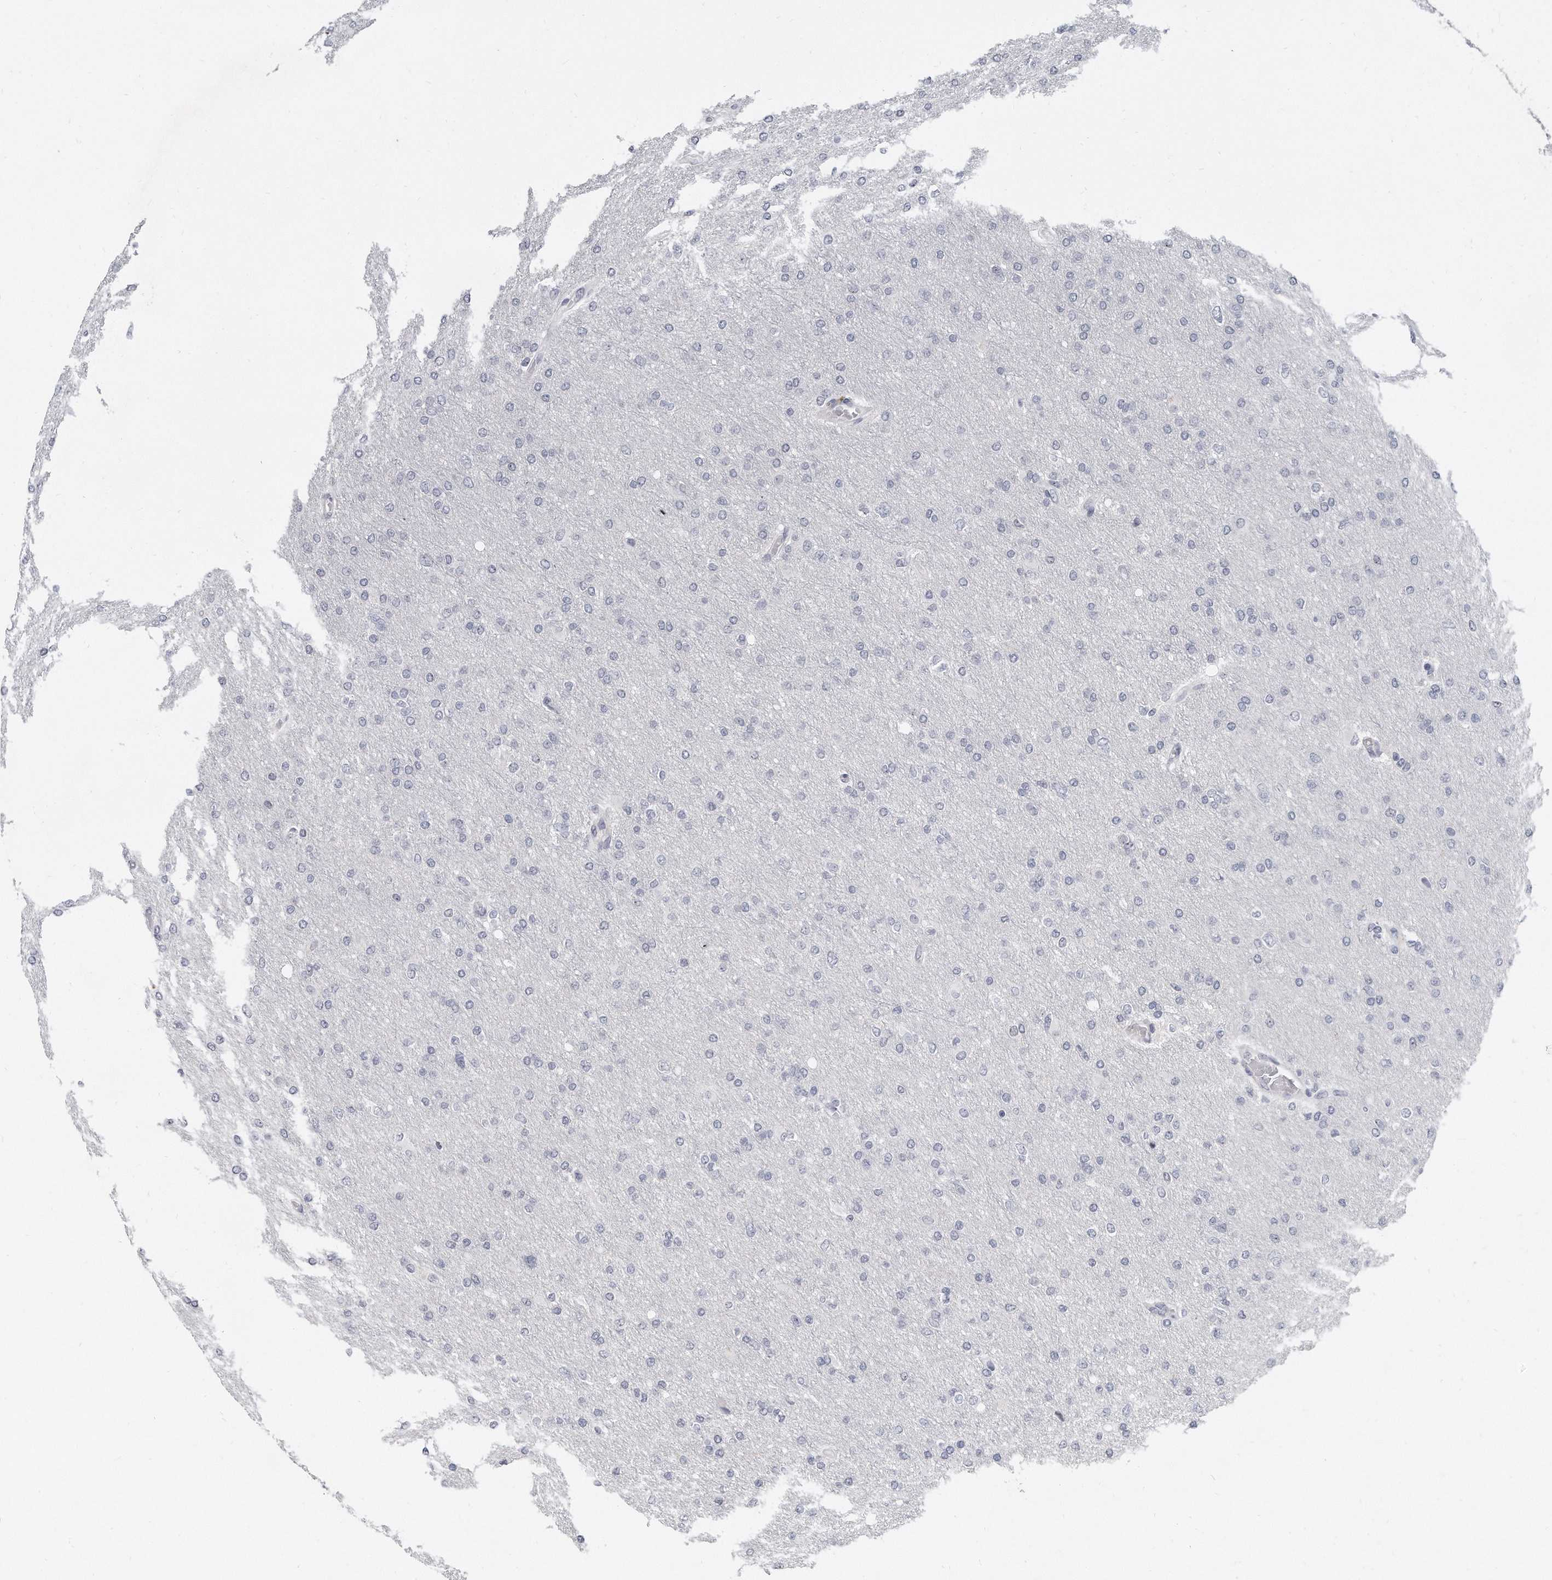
{"staining": {"intensity": "negative", "quantity": "none", "location": "none"}, "tissue": "glioma", "cell_type": "Tumor cells", "image_type": "cancer", "snomed": [{"axis": "morphology", "description": "Glioma, malignant, High grade"}, {"axis": "topography", "description": "Cerebral cortex"}], "caption": "The immunohistochemistry photomicrograph has no significant positivity in tumor cells of glioma tissue.", "gene": "TFCP2L1", "patient": {"sex": "female", "age": 36}}